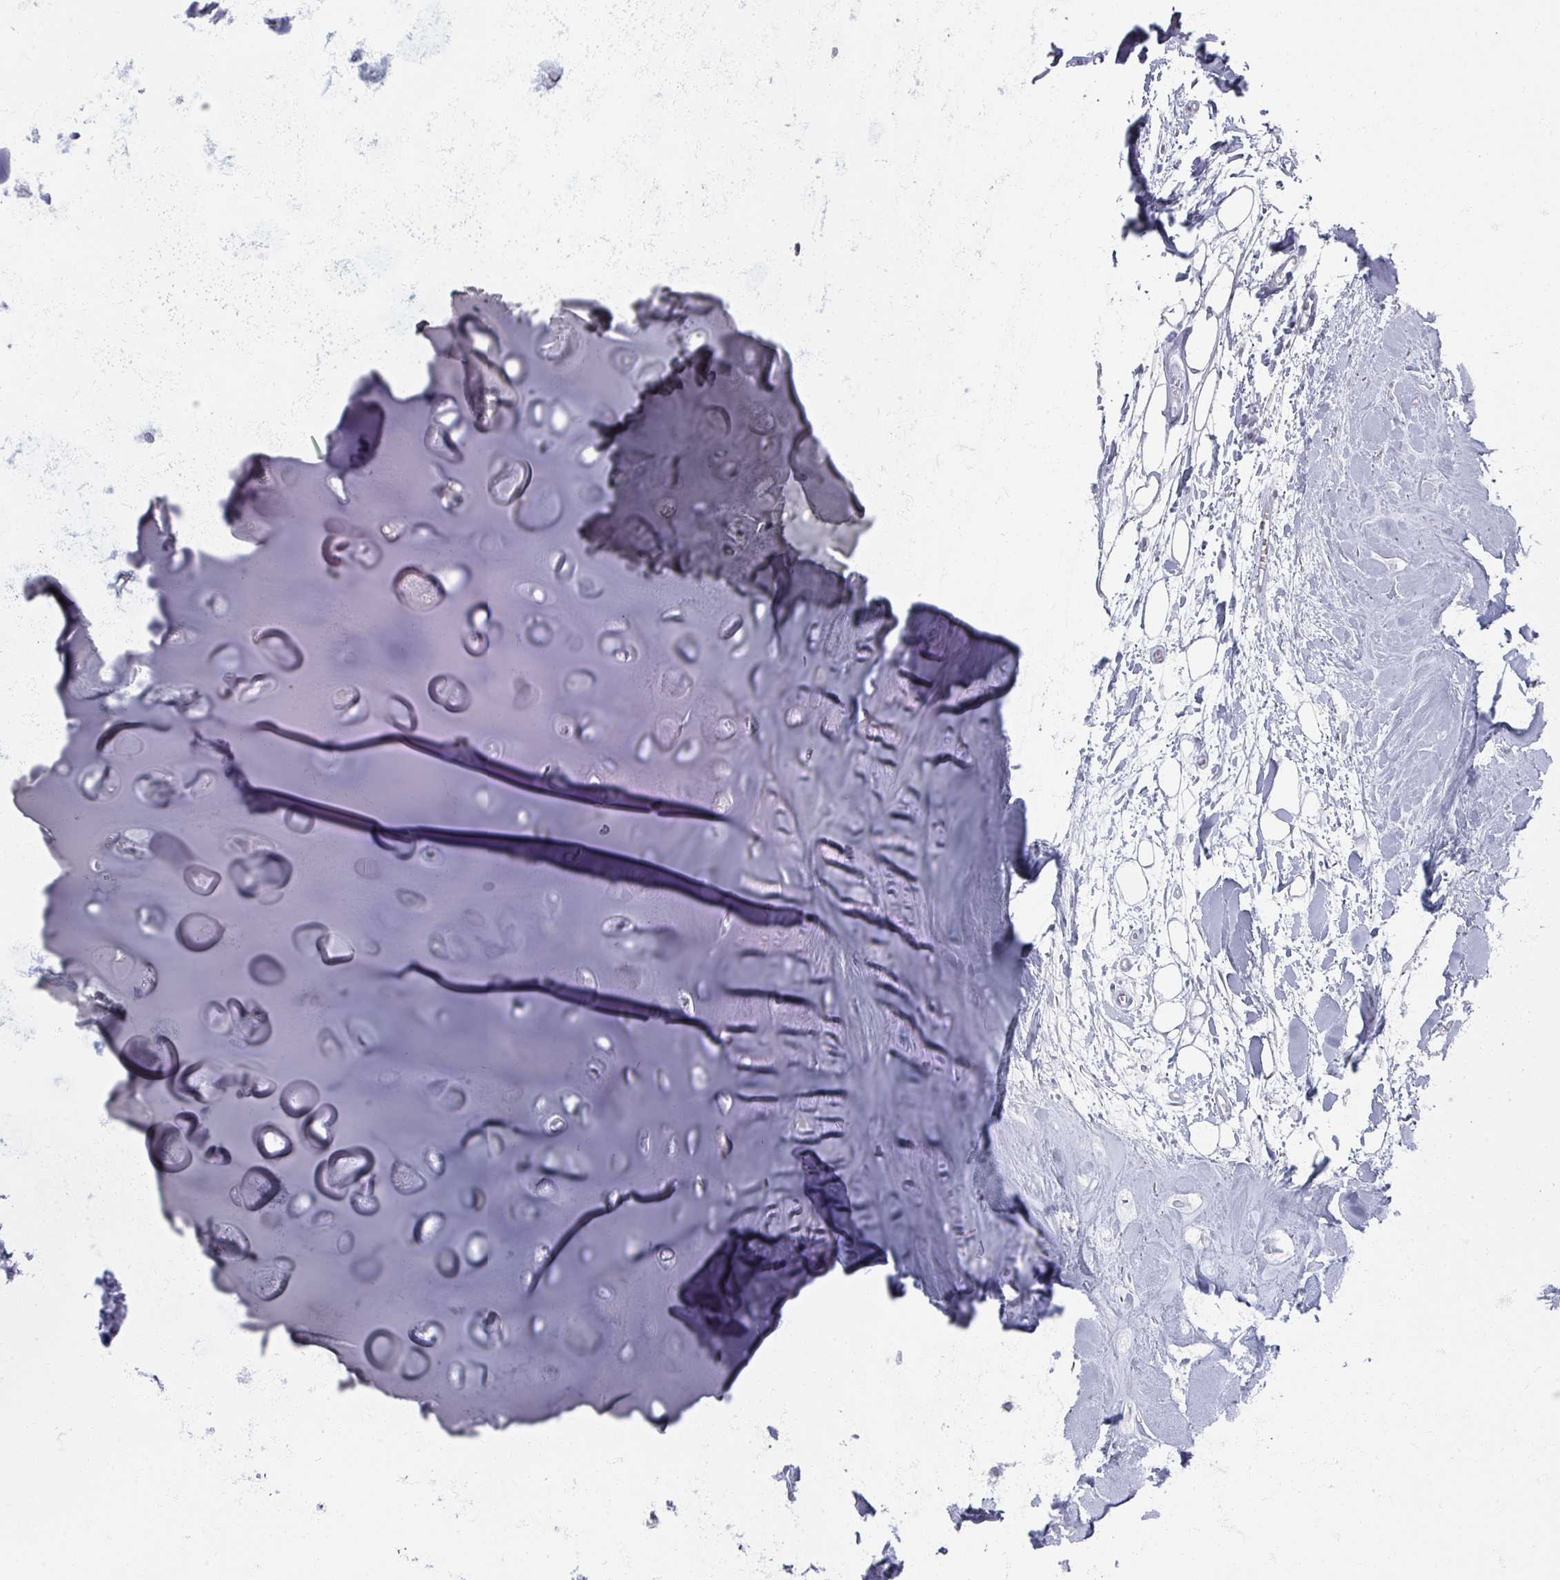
{"staining": {"intensity": "negative", "quantity": "none", "location": "none"}, "tissue": "soft tissue", "cell_type": "Chondrocytes", "image_type": "normal", "snomed": [{"axis": "morphology", "description": "Normal tissue, NOS"}, {"axis": "topography", "description": "Cartilage tissue"}], "caption": "Protein analysis of normal soft tissue displays no significant positivity in chondrocytes. Brightfield microscopy of immunohistochemistry (IHC) stained with DAB (brown) and hematoxylin (blue), captured at high magnification.", "gene": "OMG", "patient": {"sex": "male", "age": 57}}